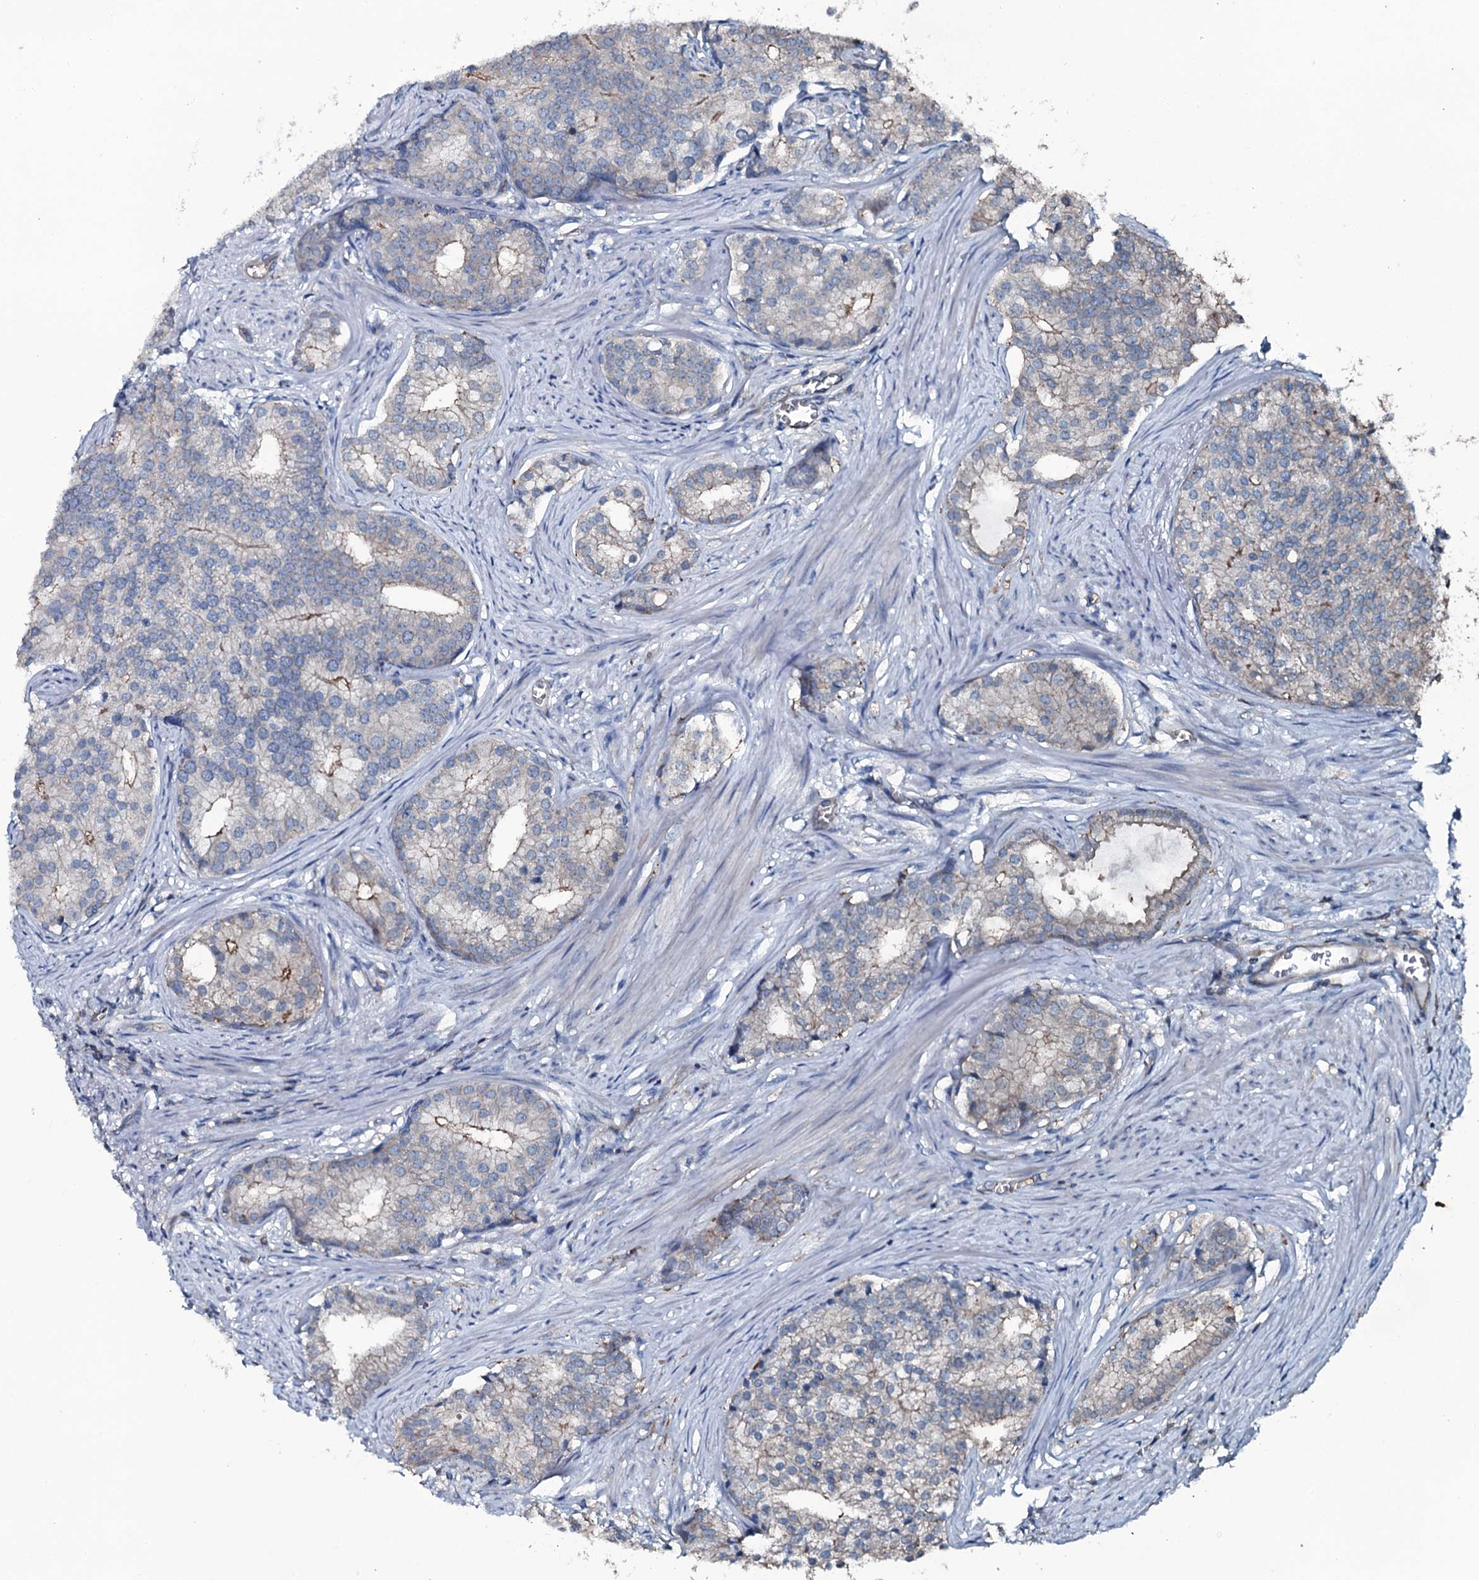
{"staining": {"intensity": "moderate", "quantity": "<25%", "location": "cytoplasmic/membranous"}, "tissue": "prostate cancer", "cell_type": "Tumor cells", "image_type": "cancer", "snomed": [{"axis": "morphology", "description": "Adenocarcinoma, Low grade"}, {"axis": "topography", "description": "Prostate"}], "caption": "Brown immunohistochemical staining in prostate cancer (low-grade adenocarcinoma) reveals moderate cytoplasmic/membranous positivity in approximately <25% of tumor cells.", "gene": "SLC25A38", "patient": {"sex": "male", "age": 71}}